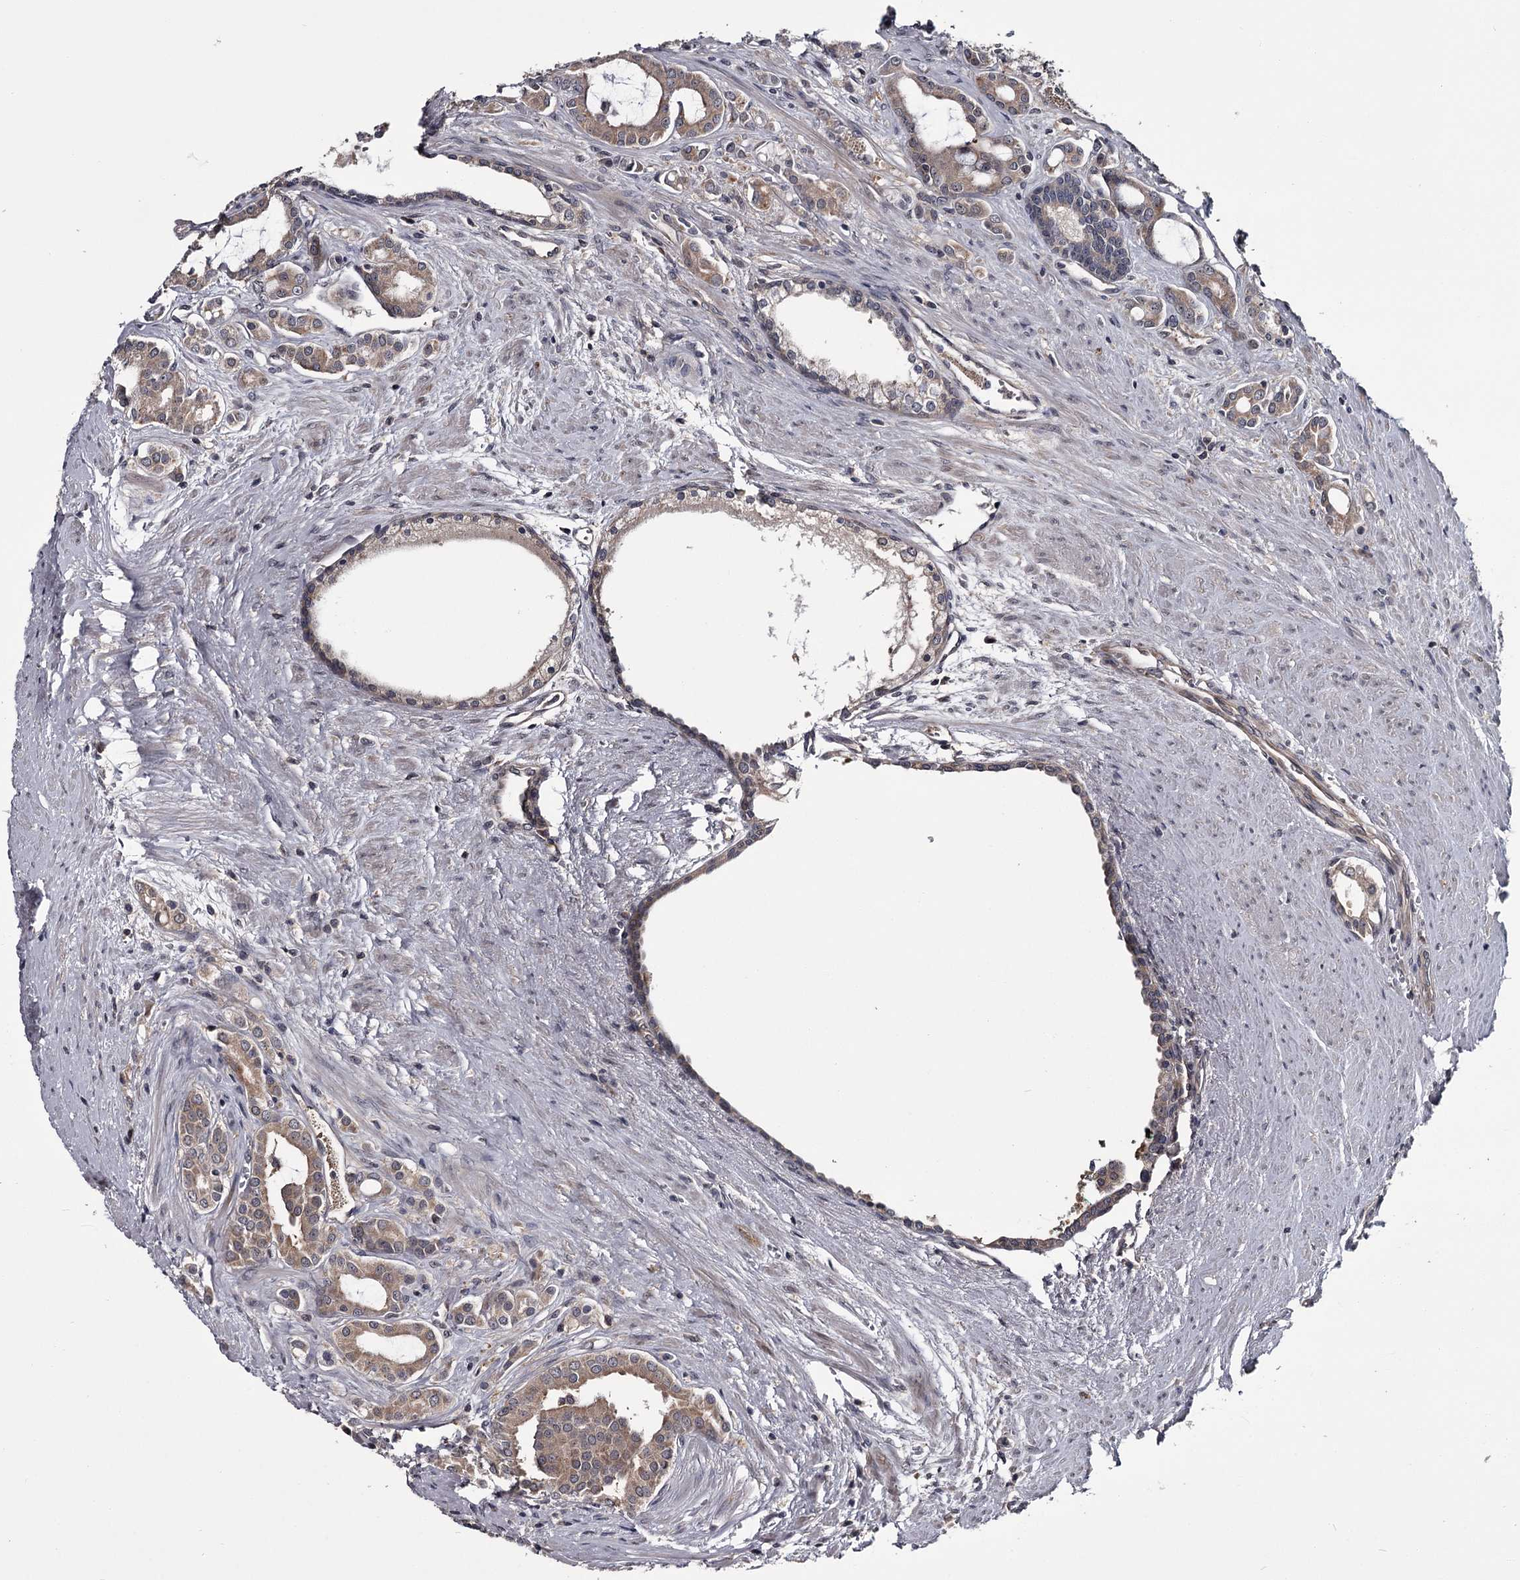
{"staining": {"intensity": "weak", "quantity": "25%-75%", "location": "cytoplasmic/membranous"}, "tissue": "prostate cancer", "cell_type": "Tumor cells", "image_type": "cancer", "snomed": [{"axis": "morphology", "description": "Adenocarcinoma, High grade"}, {"axis": "topography", "description": "Prostate"}], "caption": "Brown immunohistochemical staining in prostate cancer reveals weak cytoplasmic/membranous staining in about 25%-75% of tumor cells. (DAB (3,3'-diaminobenzidine) = brown stain, brightfield microscopy at high magnification).", "gene": "DAO", "patient": {"sex": "male", "age": 72}}